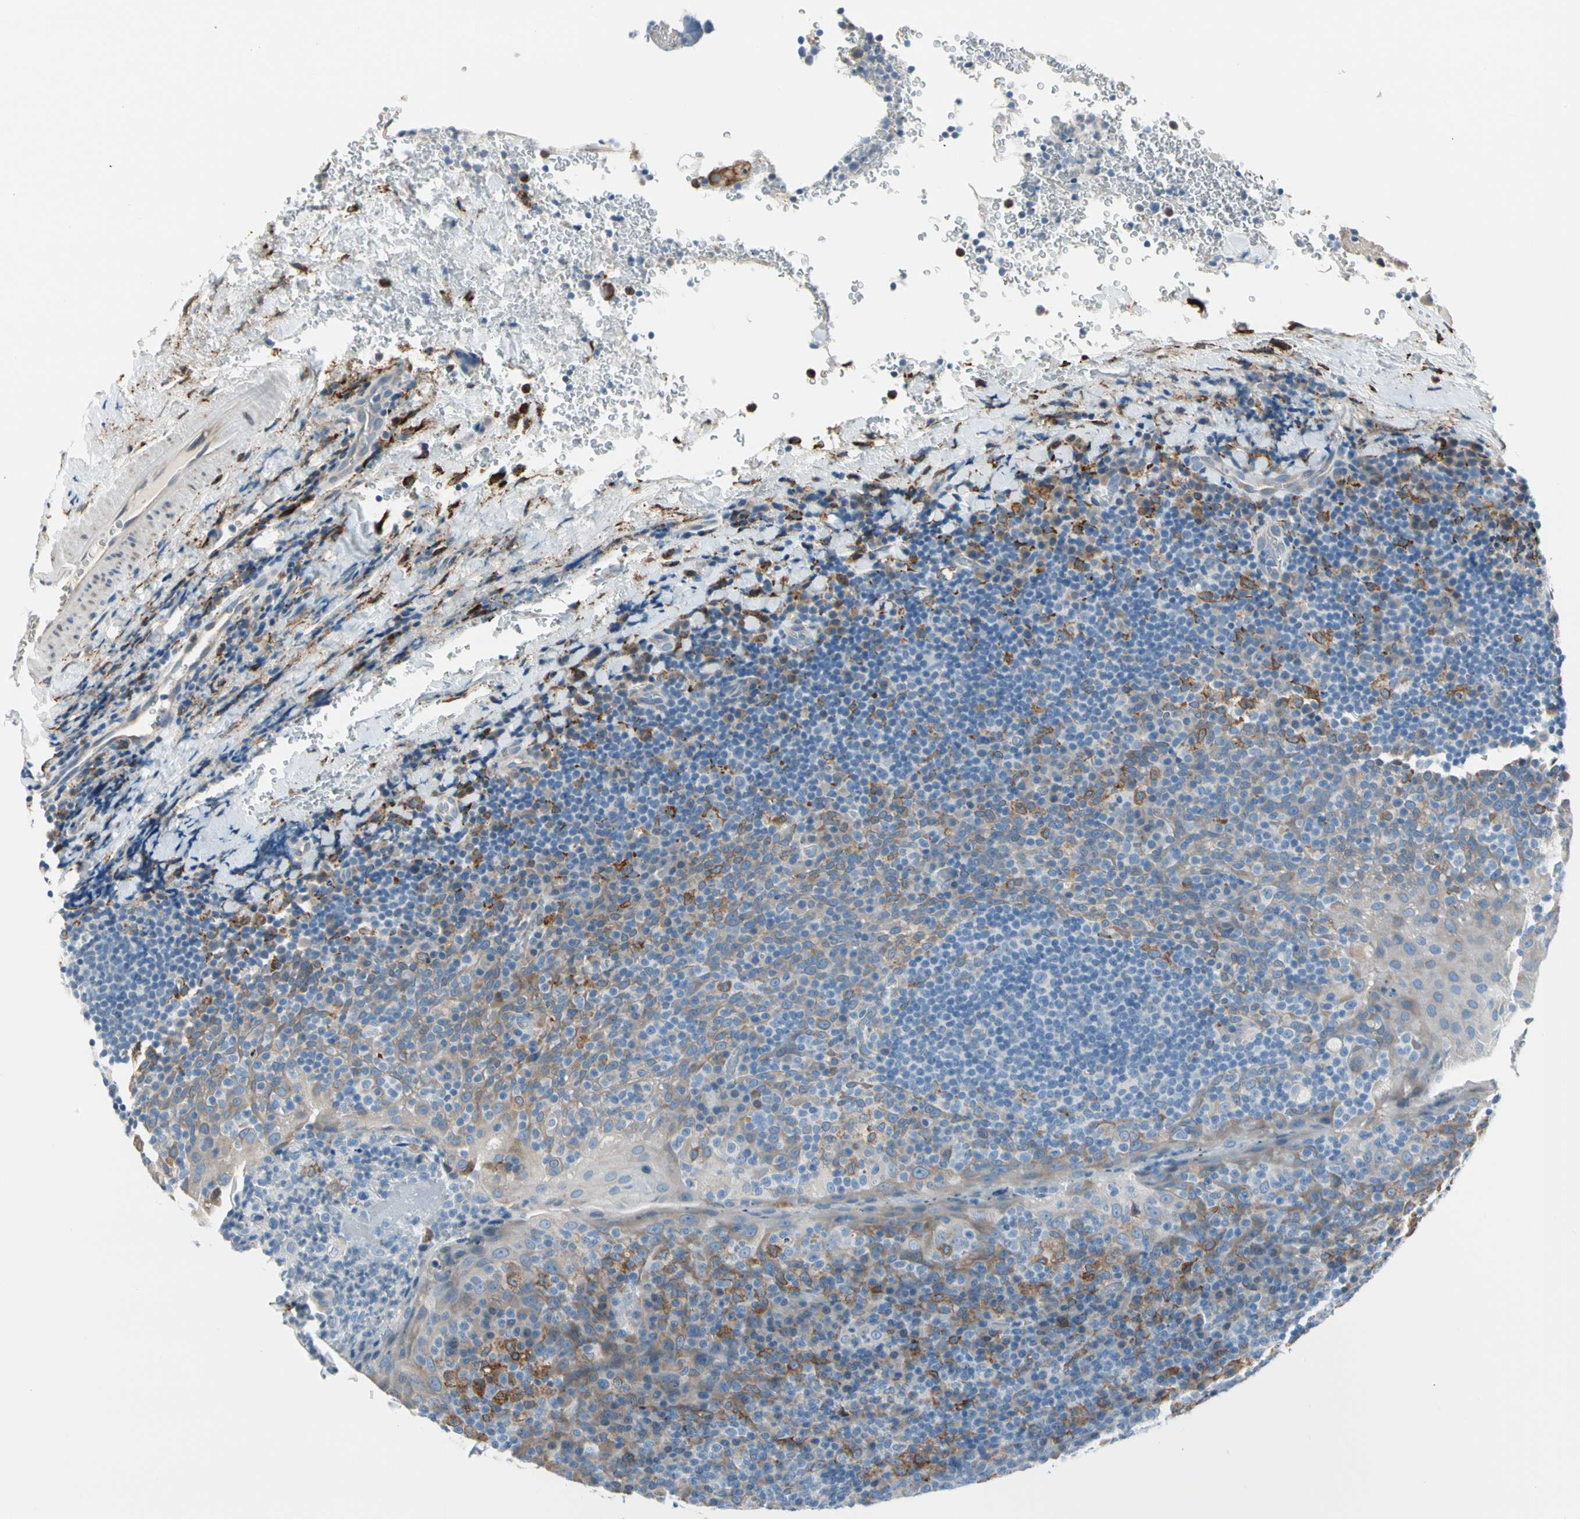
{"staining": {"intensity": "weak", "quantity": "<25%", "location": "cytoplasmic/membranous"}, "tissue": "tonsil", "cell_type": "Germinal center cells", "image_type": "normal", "snomed": [{"axis": "morphology", "description": "Normal tissue, NOS"}, {"axis": "topography", "description": "Tonsil"}], "caption": "This is an immunohistochemistry (IHC) micrograph of unremarkable tonsil. There is no staining in germinal center cells.", "gene": "LRPAP1", "patient": {"sex": "male", "age": 17}}